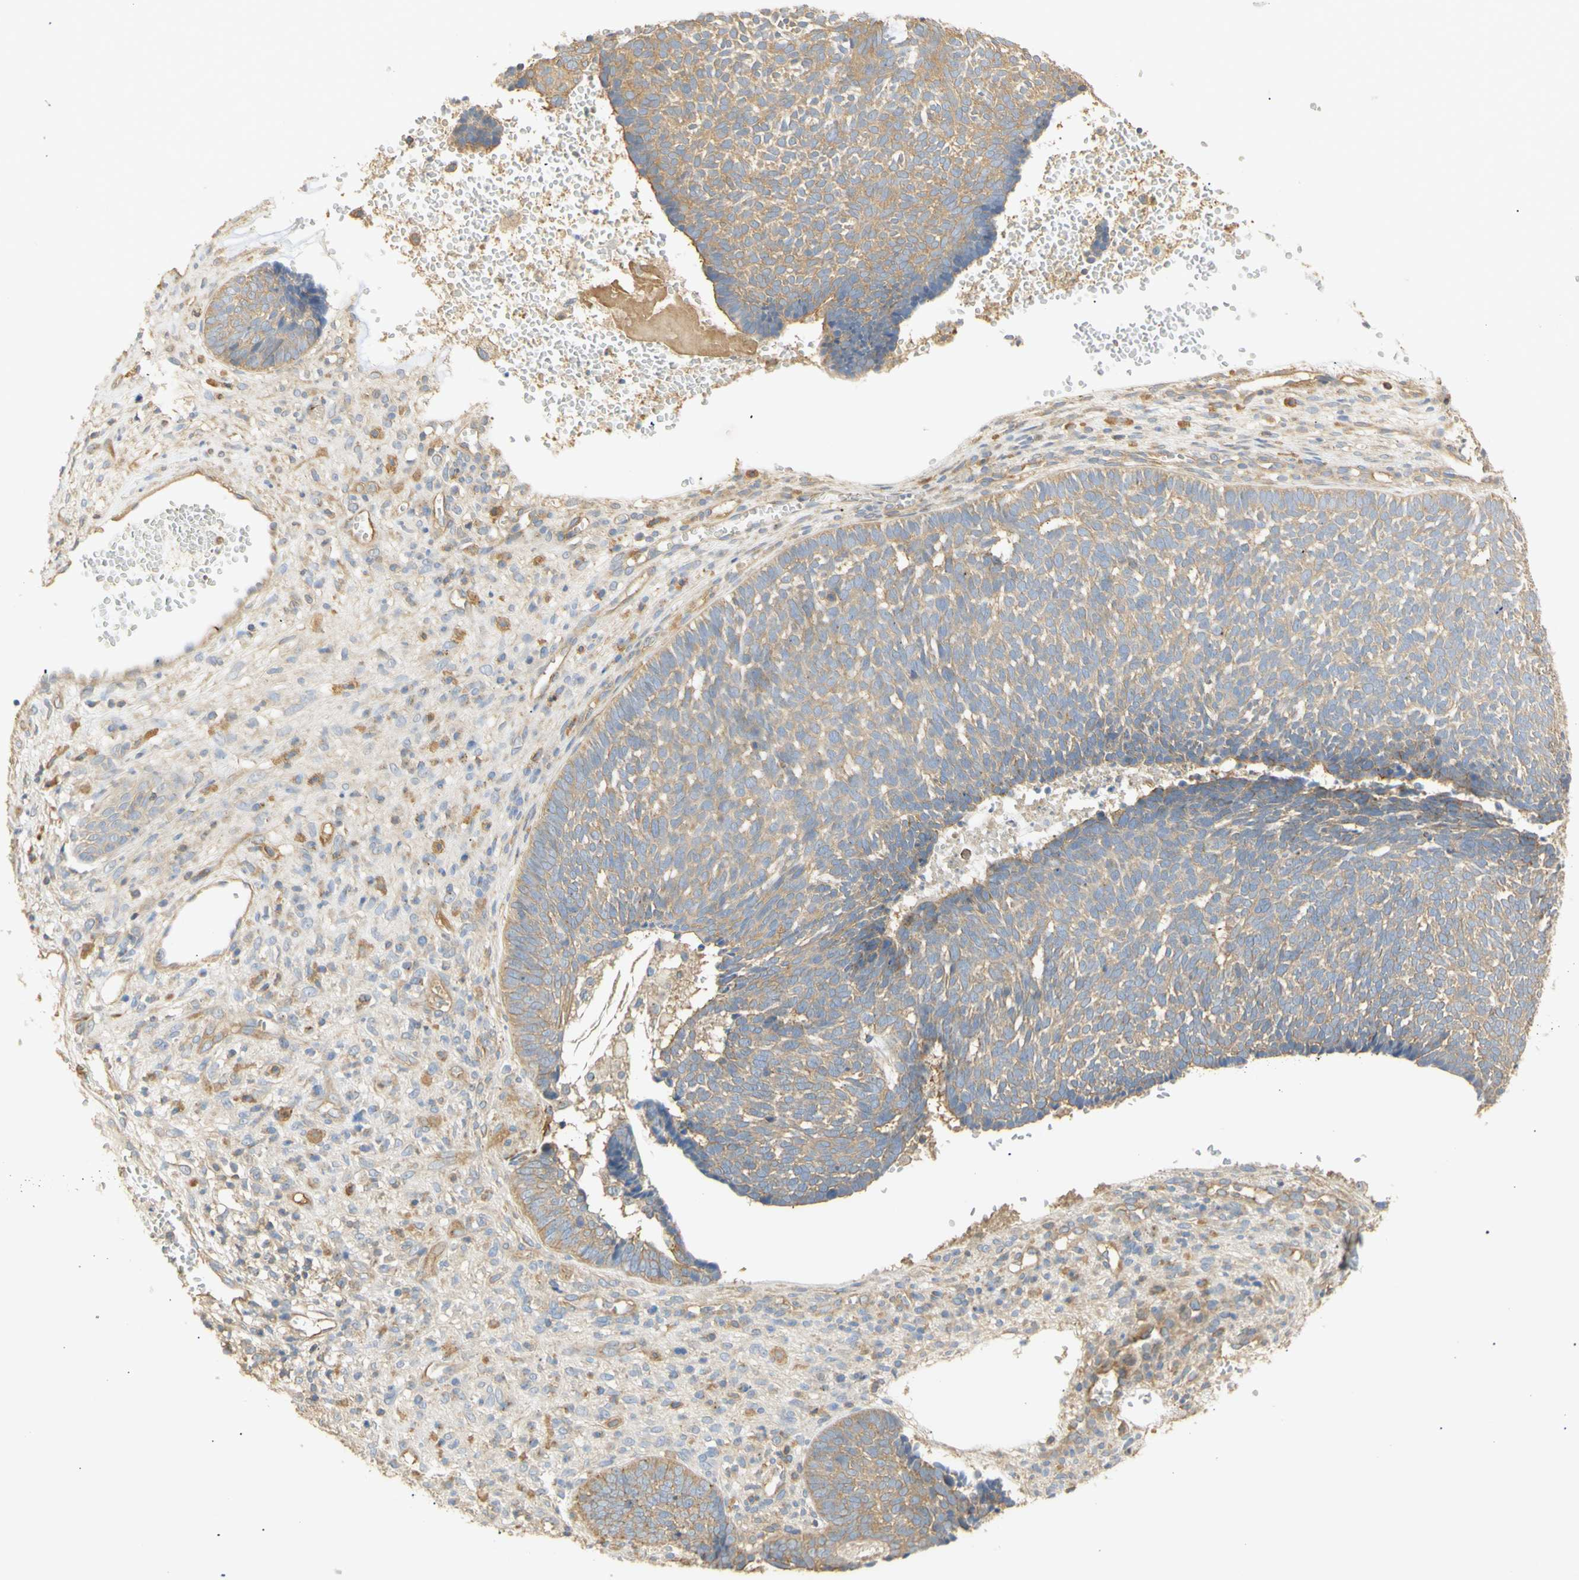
{"staining": {"intensity": "weak", "quantity": "25%-75%", "location": "cytoplasmic/membranous"}, "tissue": "skin cancer", "cell_type": "Tumor cells", "image_type": "cancer", "snomed": [{"axis": "morphology", "description": "Basal cell carcinoma"}, {"axis": "topography", "description": "Skin"}], "caption": "IHC histopathology image of skin basal cell carcinoma stained for a protein (brown), which shows low levels of weak cytoplasmic/membranous staining in approximately 25%-75% of tumor cells.", "gene": "KCNE4", "patient": {"sex": "male", "age": 84}}